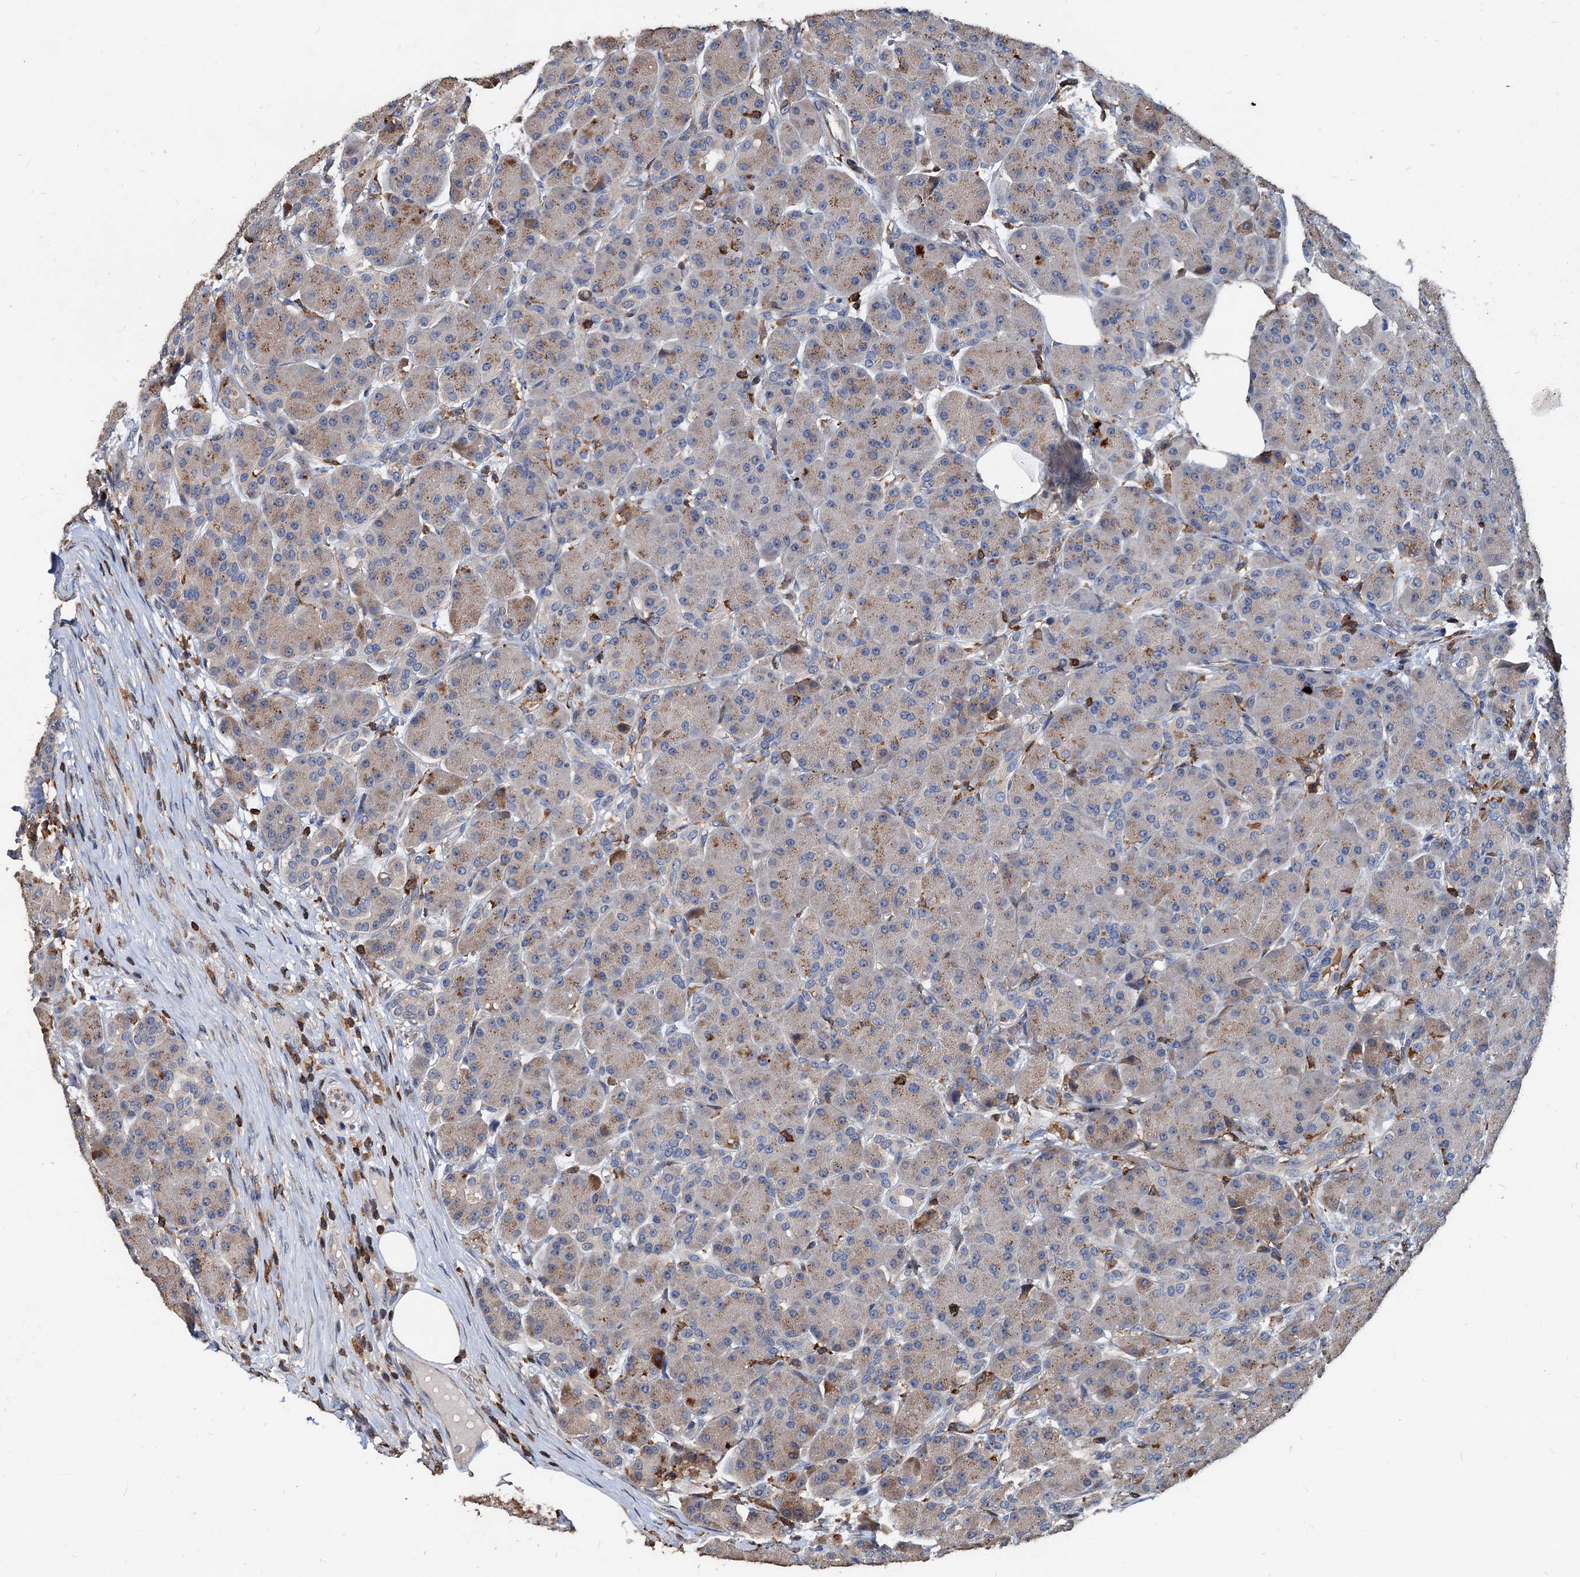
{"staining": {"intensity": "moderate", "quantity": "25%-75%", "location": "cytoplasmic/membranous"}, "tissue": "pancreas", "cell_type": "Exocrine glandular cells", "image_type": "normal", "snomed": [{"axis": "morphology", "description": "Normal tissue, NOS"}, {"axis": "topography", "description": "Pancreas"}], "caption": "Moderate cytoplasmic/membranous protein positivity is seen in approximately 25%-75% of exocrine glandular cells in pancreas. The protein is shown in brown color, while the nuclei are stained blue.", "gene": "LCP2", "patient": {"sex": "male", "age": 63}}